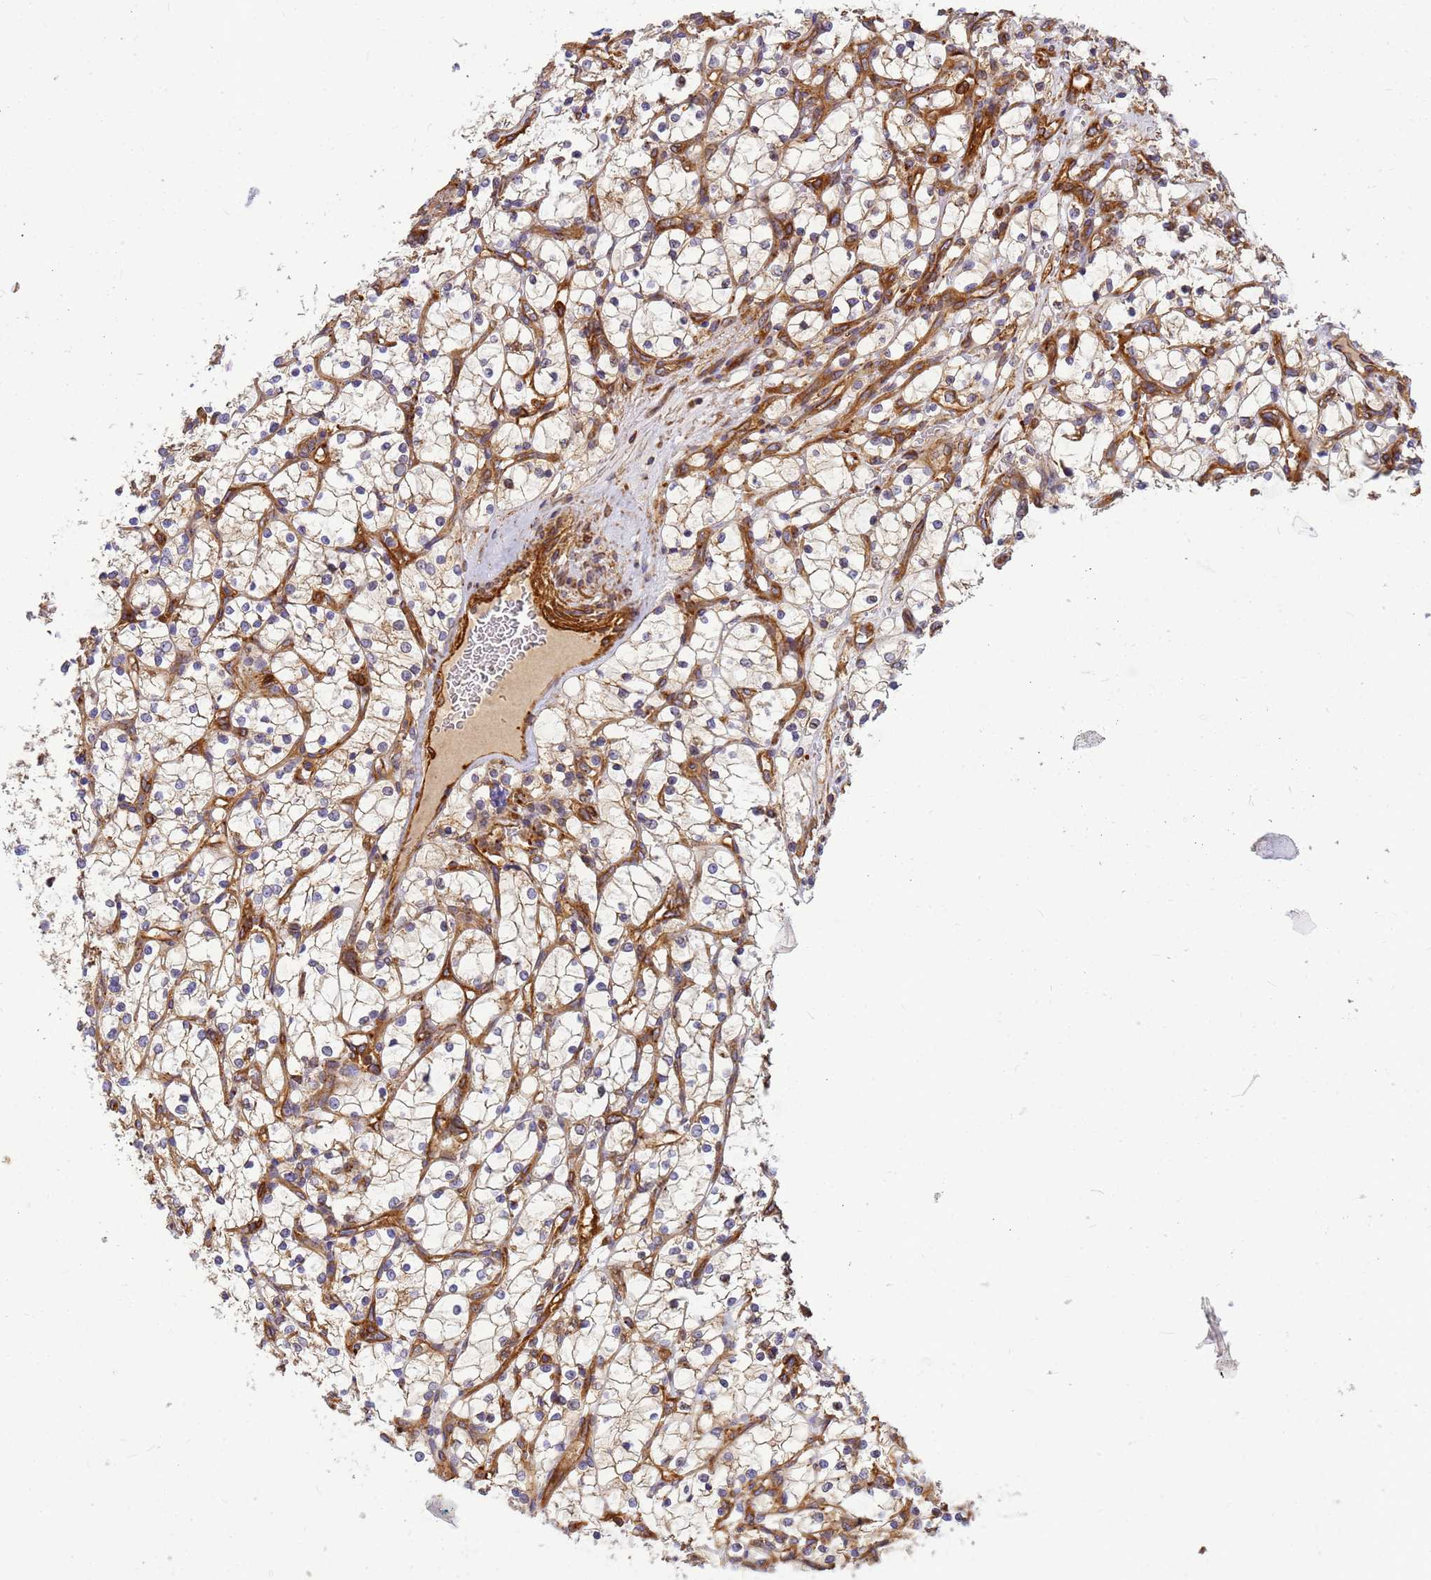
{"staining": {"intensity": "weak", "quantity": ">75%", "location": "cytoplasmic/membranous"}, "tissue": "renal cancer", "cell_type": "Tumor cells", "image_type": "cancer", "snomed": [{"axis": "morphology", "description": "Adenocarcinoma, NOS"}, {"axis": "topography", "description": "Kidney"}], "caption": "IHC image of human renal cancer stained for a protein (brown), which demonstrates low levels of weak cytoplasmic/membranous expression in approximately >75% of tumor cells.", "gene": "C2CD5", "patient": {"sex": "female", "age": 69}}